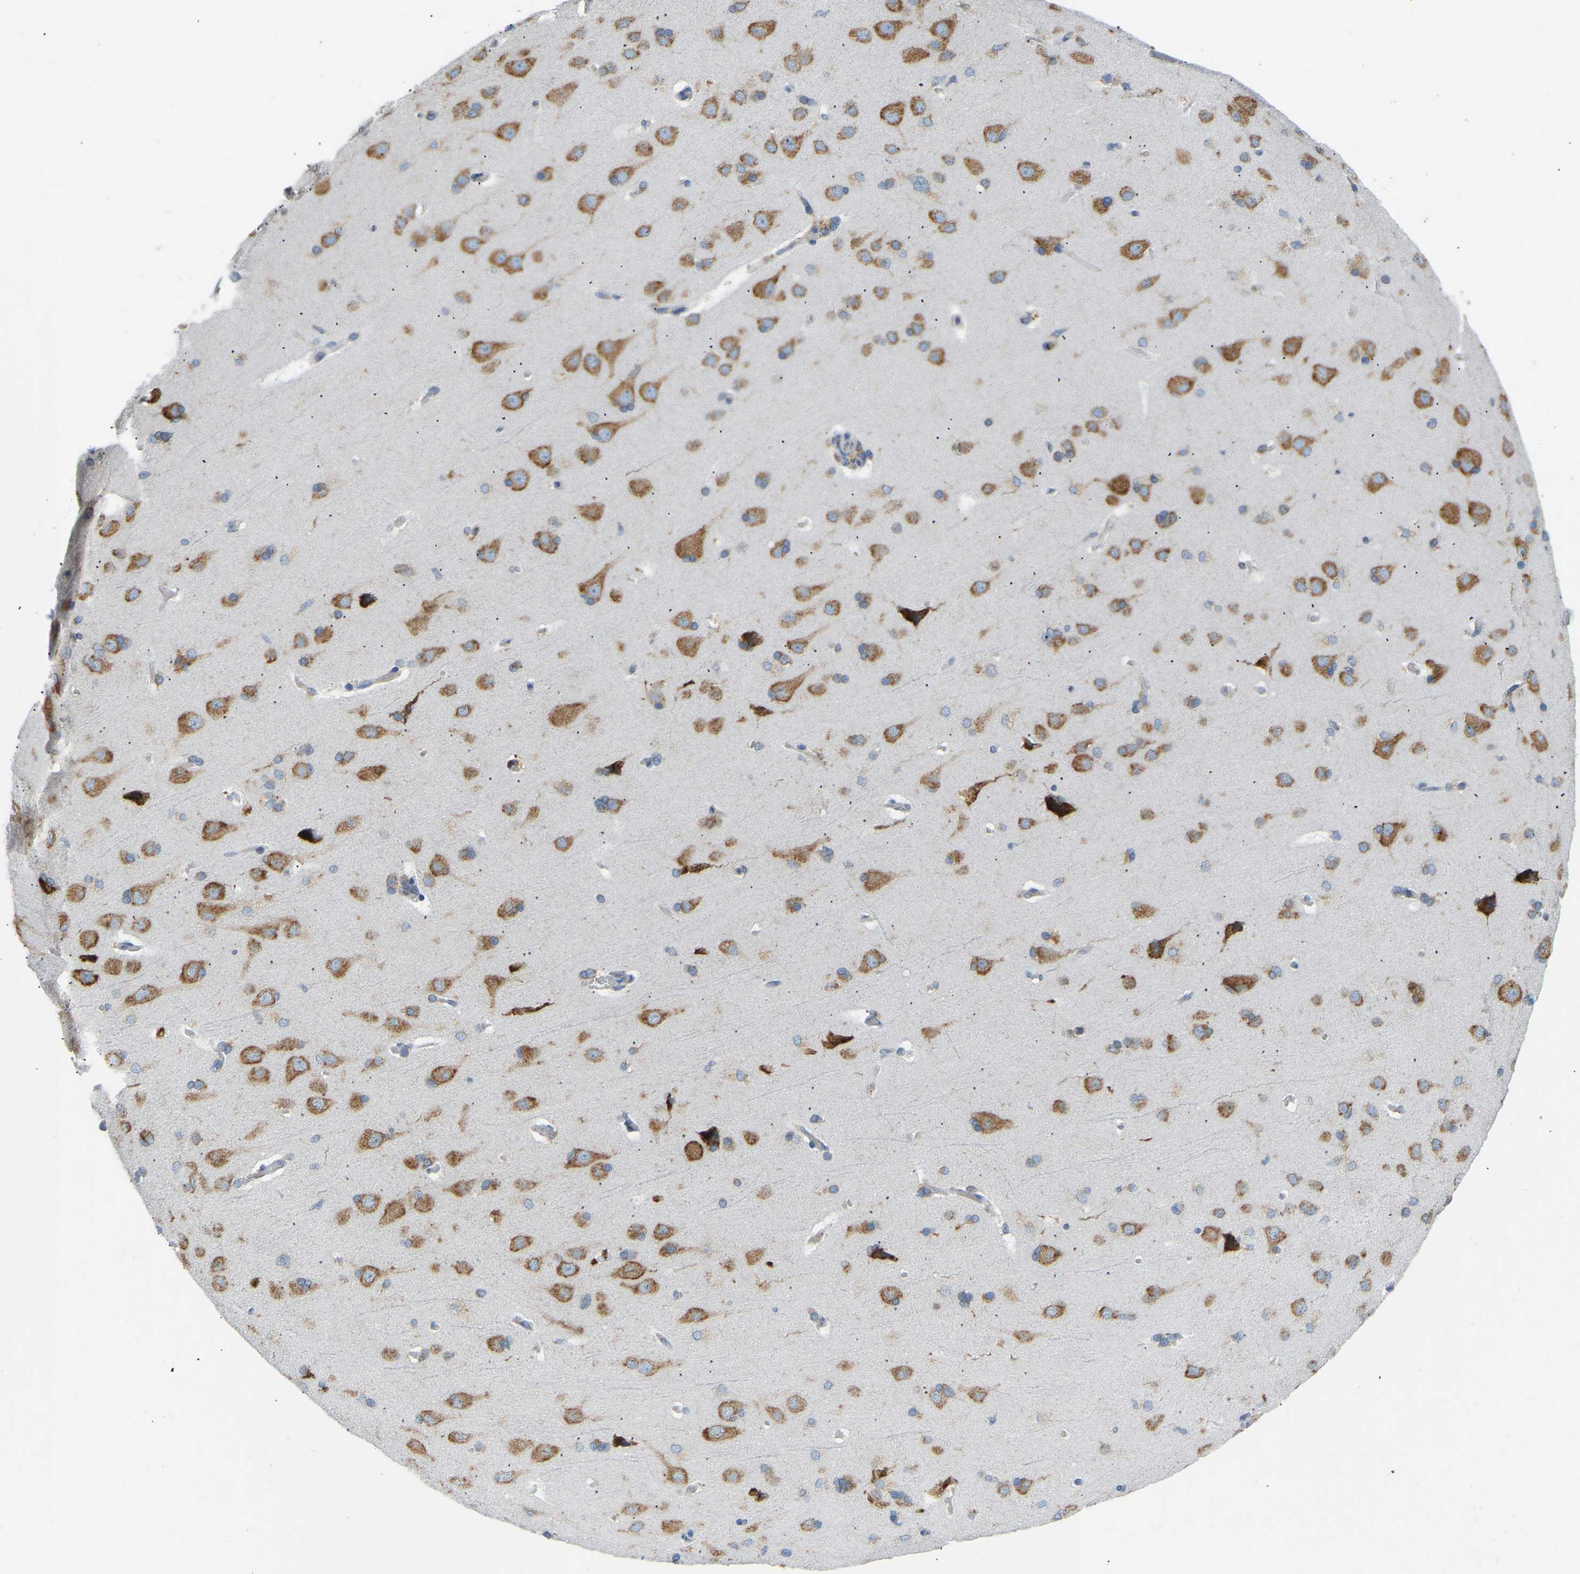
{"staining": {"intensity": "negative", "quantity": "none", "location": "none"}, "tissue": "cerebral cortex", "cell_type": "Endothelial cells", "image_type": "normal", "snomed": [{"axis": "morphology", "description": "Normal tissue, NOS"}, {"axis": "topography", "description": "Cerebral cortex"}], "caption": "The image shows no significant staining in endothelial cells of cerebral cortex. The staining was performed using DAB to visualize the protein expression in brown, while the nuclei were stained in blue with hematoxylin (Magnification: 20x).", "gene": "SND1", "patient": {"sex": "male", "age": 62}}